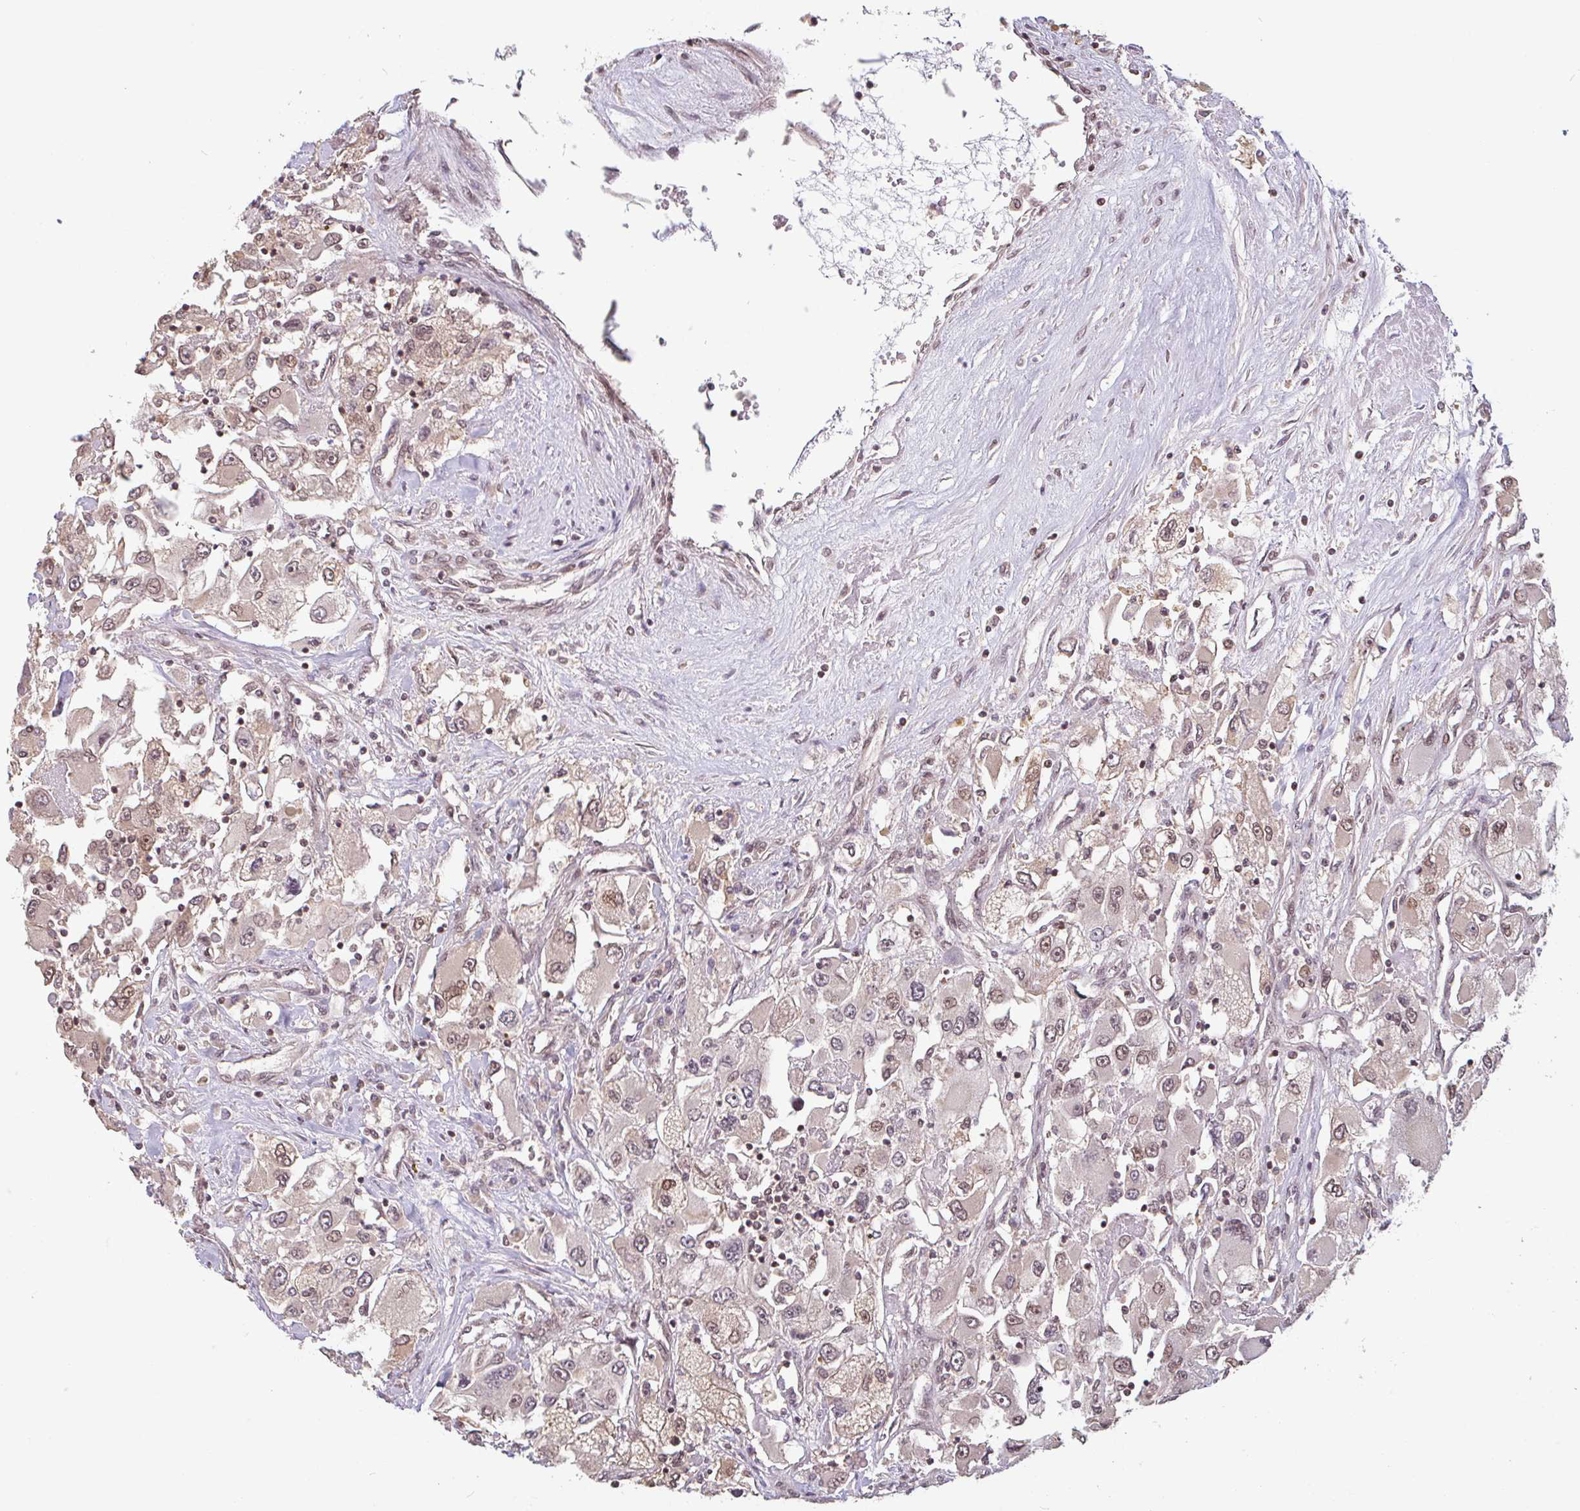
{"staining": {"intensity": "moderate", "quantity": ">75%", "location": "nuclear"}, "tissue": "renal cancer", "cell_type": "Tumor cells", "image_type": "cancer", "snomed": [{"axis": "morphology", "description": "Adenocarcinoma, NOS"}, {"axis": "topography", "description": "Kidney"}], "caption": "Tumor cells show medium levels of moderate nuclear staining in approximately >75% of cells in human adenocarcinoma (renal).", "gene": "DR1", "patient": {"sex": "female", "age": 52}}